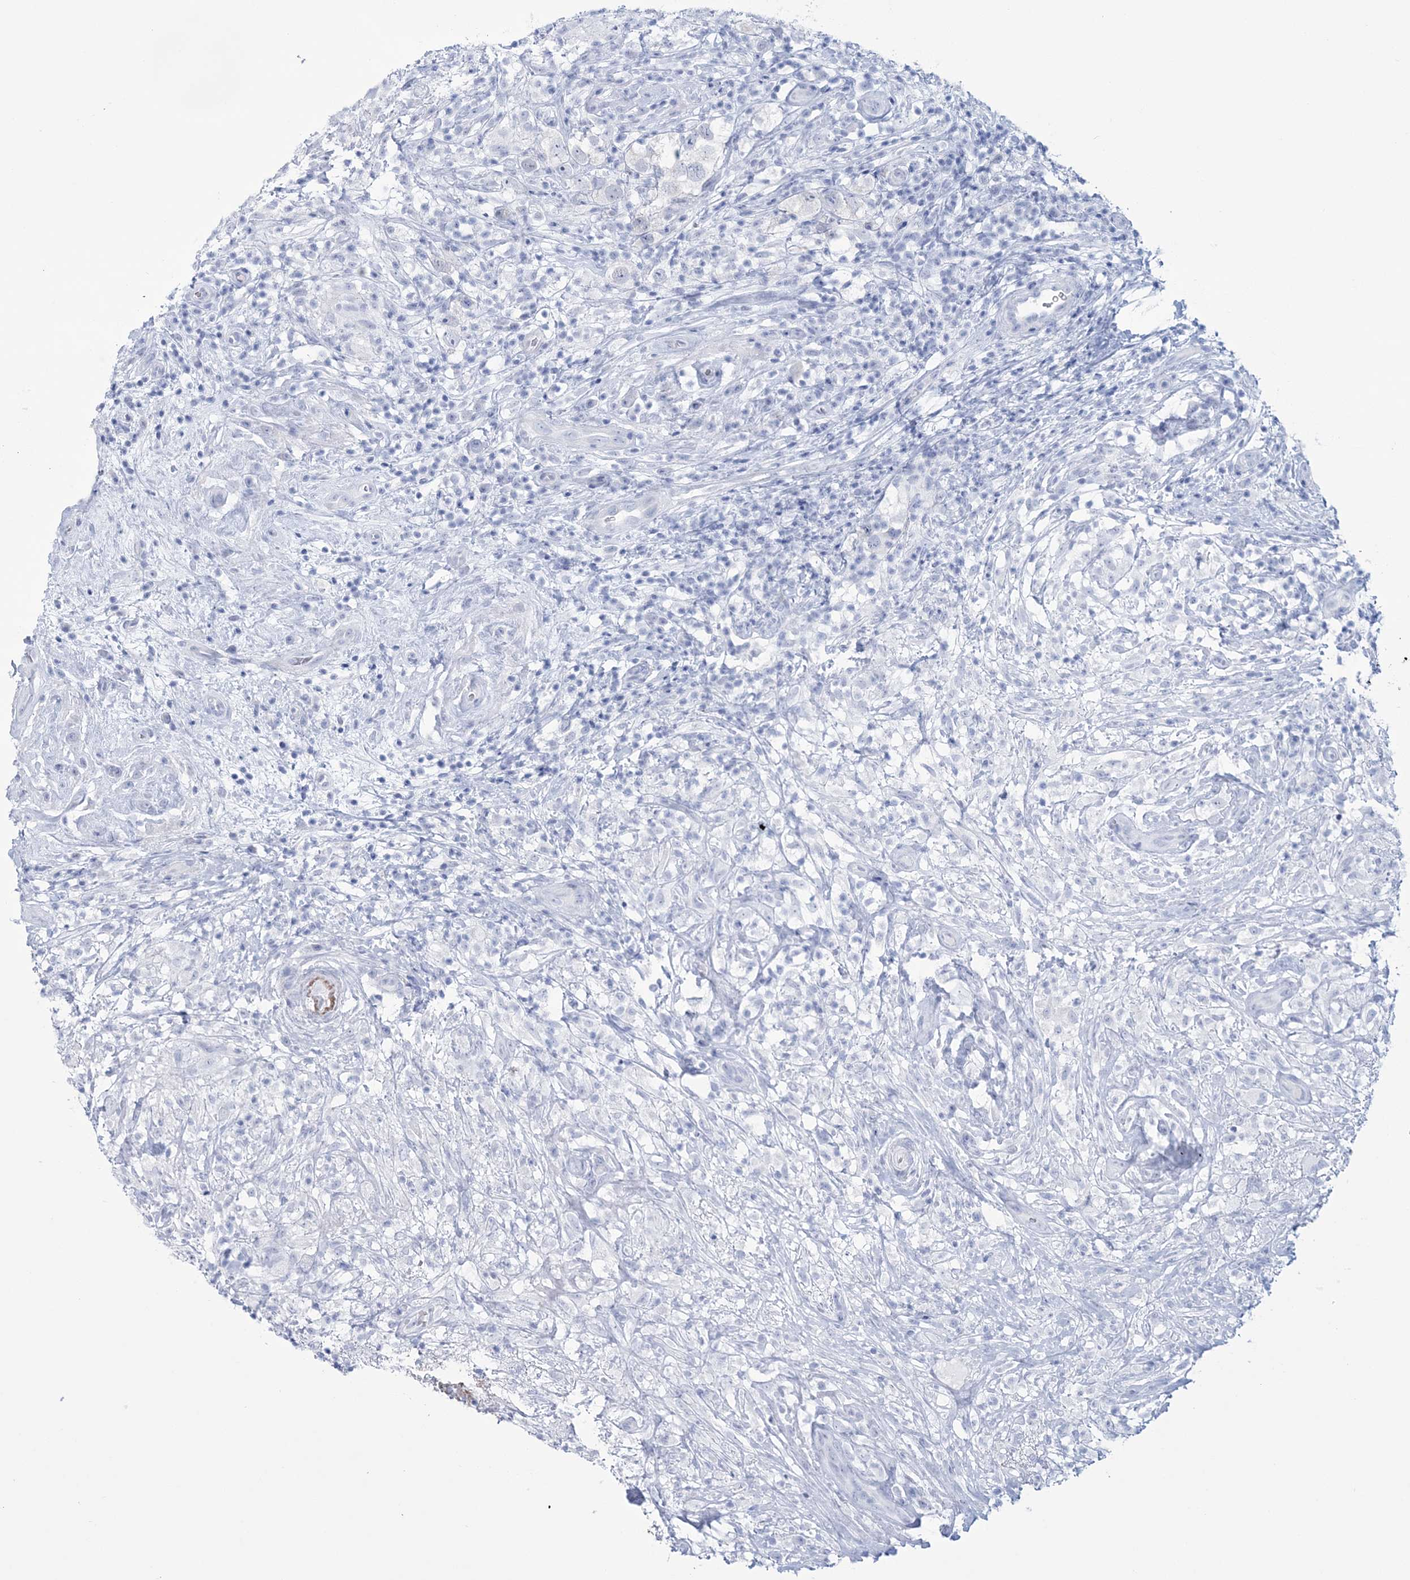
{"staining": {"intensity": "negative", "quantity": "none", "location": "none"}, "tissue": "testis cancer", "cell_type": "Tumor cells", "image_type": "cancer", "snomed": [{"axis": "morphology", "description": "Seminoma, NOS"}, {"axis": "topography", "description": "Testis"}], "caption": "An immunohistochemistry (IHC) photomicrograph of testis cancer (seminoma) is shown. There is no staining in tumor cells of testis cancer (seminoma).", "gene": "DPCD", "patient": {"sex": "male", "age": 49}}